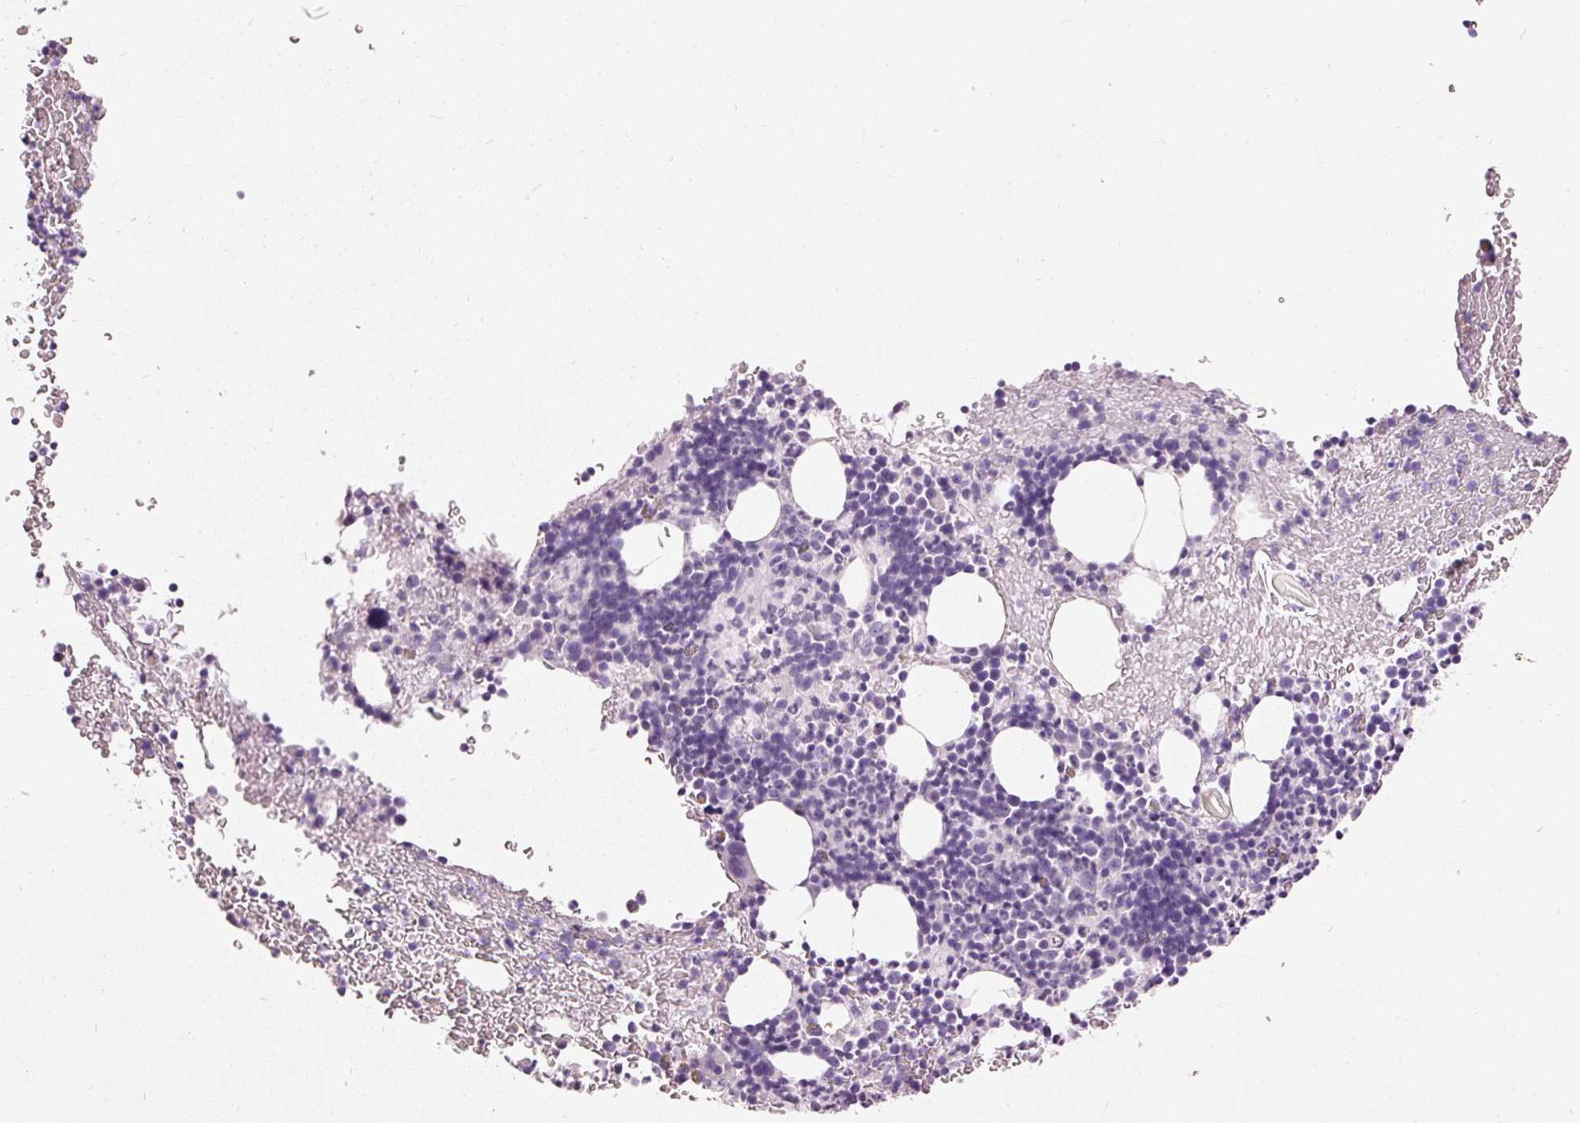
{"staining": {"intensity": "negative", "quantity": "none", "location": "none"}, "tissue": "bone marrow", "cell_type": "Hematopoietic cells", "image_type": "normal", "snomed": [{"axis": "morphology", "description": "Normal tissue, NOS"}, {"axis": "topography", "description": "Bone marrow"}], "caption": "This is a micrograph of IHC staining of normal bone marrow, which shows no expression in hematopoietic cells. (Brightfield microscopy of DAB (3,3'-diaminobenzidine) immunohistochemistry (IHC) at high magnification).", "gene": "MUC5AC", "patient": {"sex": "male", "age": 61}}